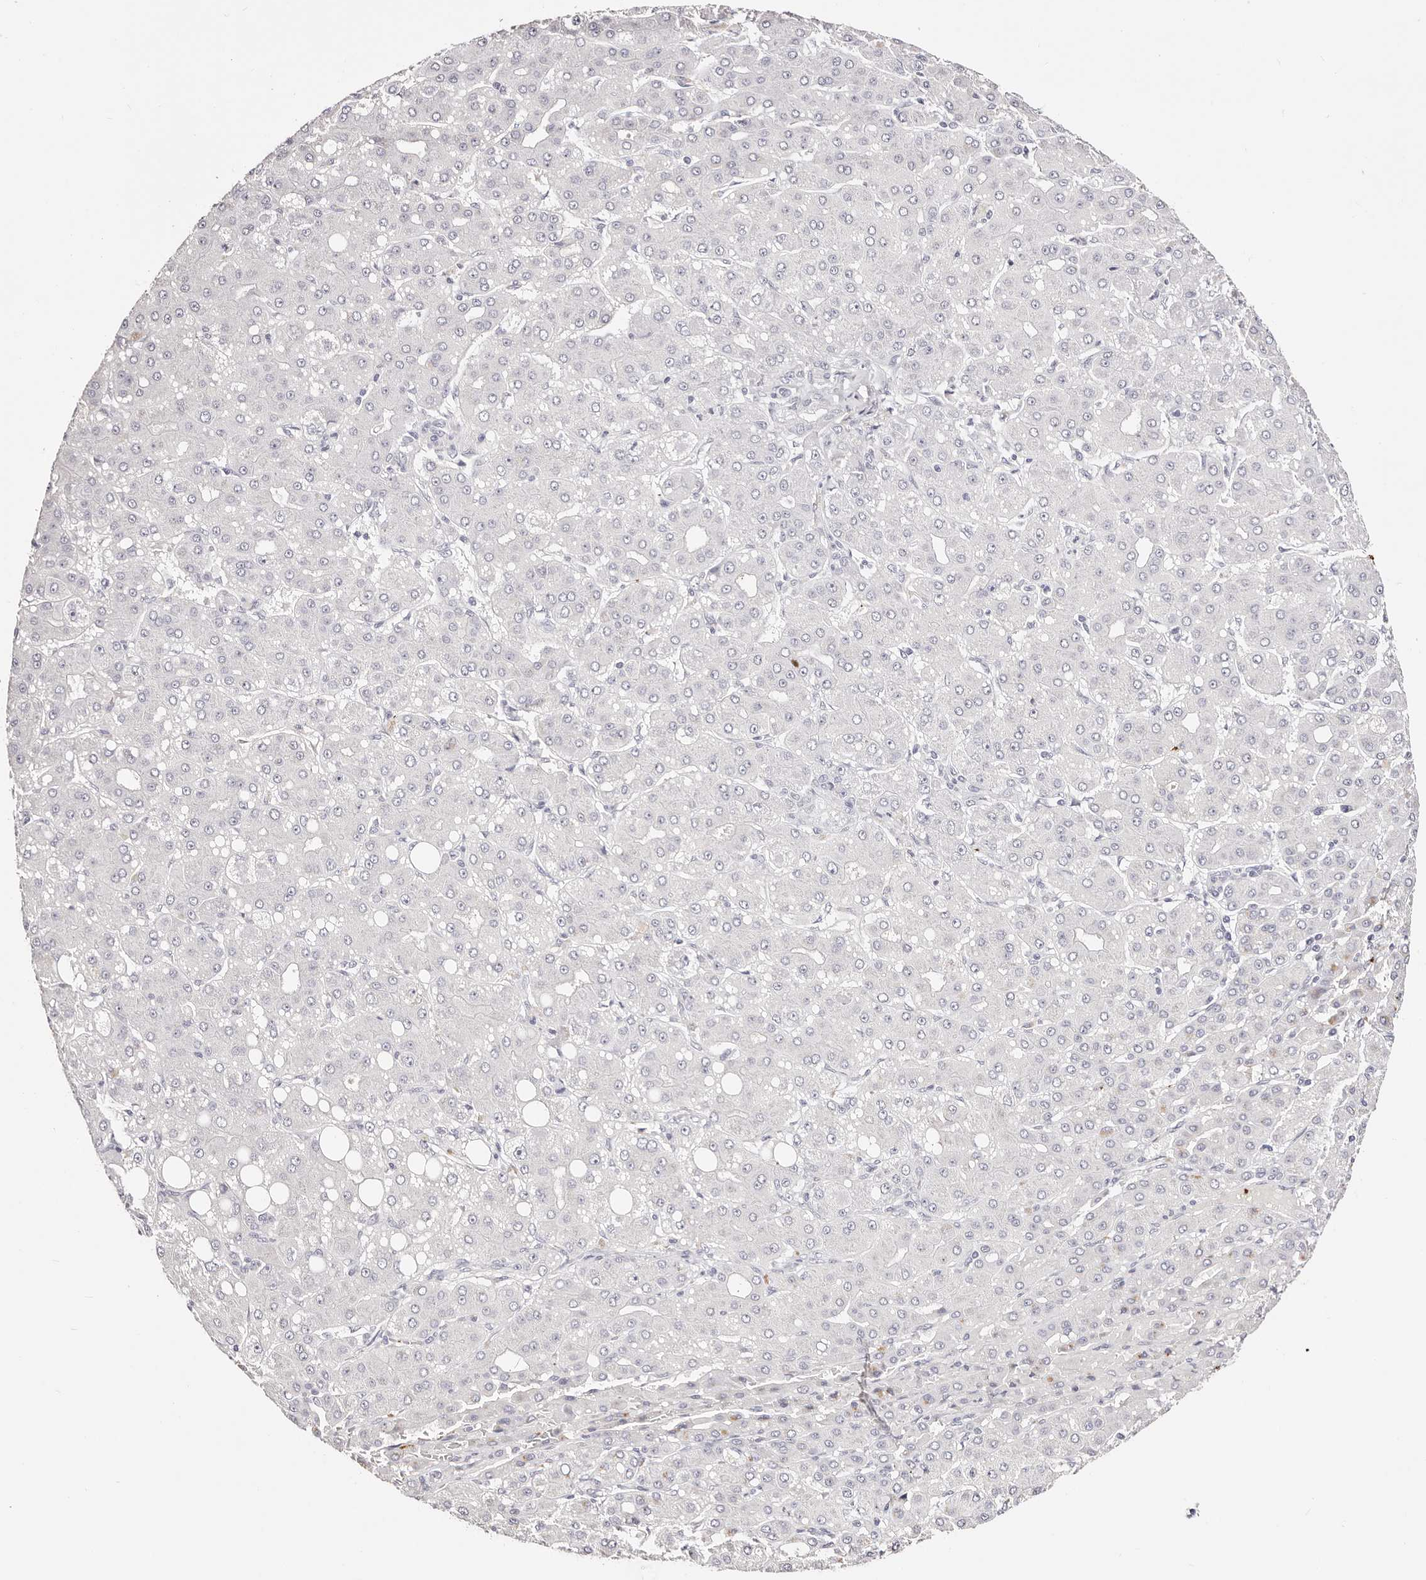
{"staining": {"intensity": "negative", "quantity": "none", "location": "none"}, "tissue": "liver cancer", "cell_type": "Tumor cells", "image_type": "cancer", "snomed": [{"axis": "morphology", "description": "Carcinoma, Hepatocellular, NOS"}, {"axis": "topography", "description": "Liver"}], "caption": "Immunohistochemistry (IHC) micrograph of neoplastic tissue: liver hepatocellular carcinoma stained with DAB exhibits no significant protein staining in tumor cells.", "gene": "PF4", "patient": {"sex": "male", "age": 65}}